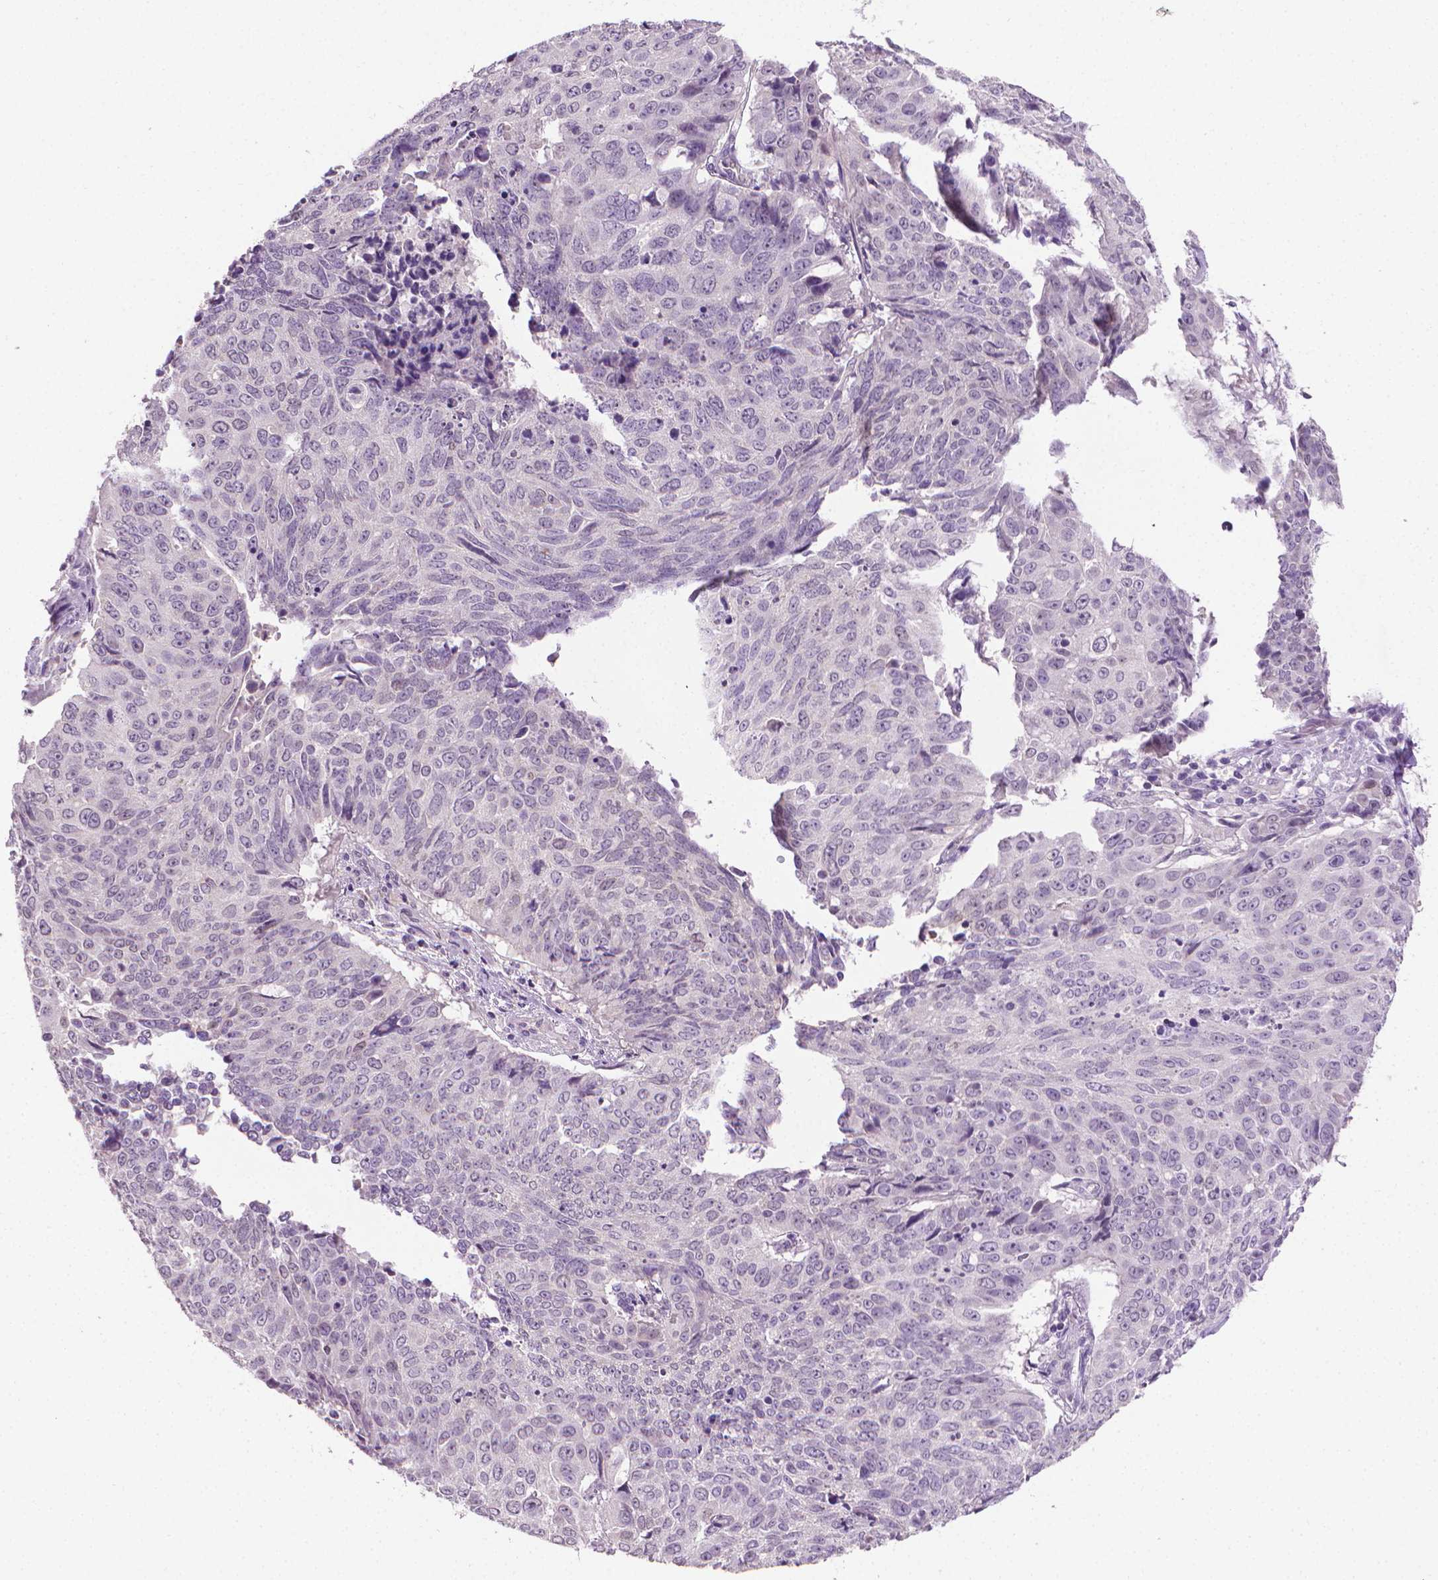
{"staining": {"intensity": "negative", "quantity": "none", "location": "none"}, "tissue": "lung cancer", "cell_type": "Tumor cells", "image_type": "cancer", "snomed": [{"axis": "morphology", "description": "Normal tissue, NOS"}, {"axis": "morphology", "description": "Squamous cell carcinoma, NOS"}, {"axis": "topography", "description": "Bronchus"}, {"axis": "topography", "description": "Lung"}], "caption": "The photomicrograph demonstrates no significant positivity in tumor cells of lung squamous cell carcinoma.", "gene": "CDKN2D", "patient": {"sex": "male", "age": 64}}